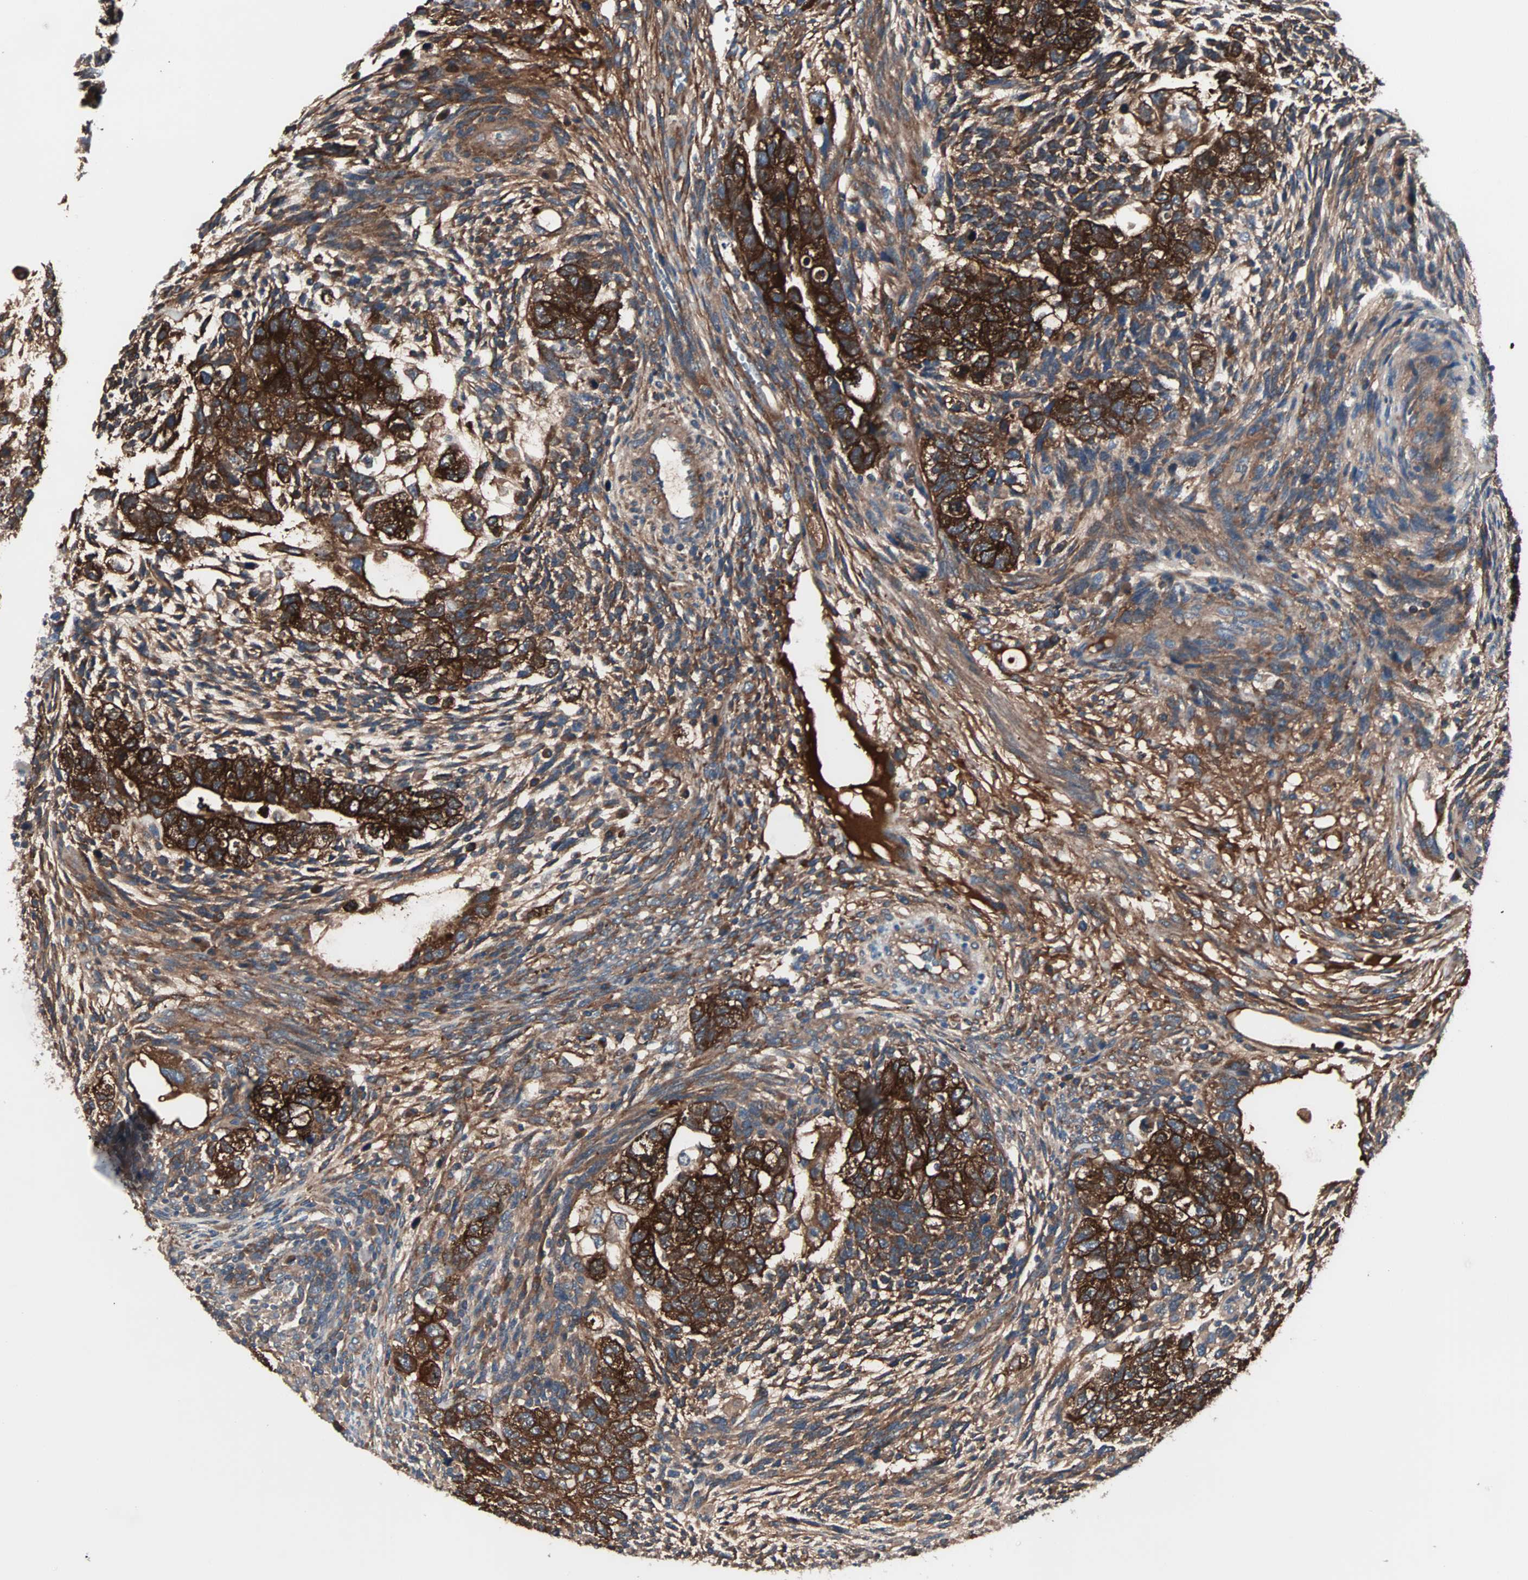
{"staining": {"intensity": "strong", "quantity": ">75%", "location": "cytoplasmic/membranous"}, "tissue": "testis cancer", "cell_type": "Tumor cells", "image_type": "cancer", "snomed": [{"axis": "morphology", "description": "Normal tissue, NOS"}, {"axis": "morphology", "description": "Carcinoma, Embryonal, NOS"}, {"axis": "topography", "description": "Testis"}], "caption": "This is a histology image of immunohistochemistry staining of testis embryonal carcinoma, which shows strong staining in the cytoplasmic/membranous of tumor cells.", "gene": "CAD", "patient": {"sex": "male", "age": 36}}